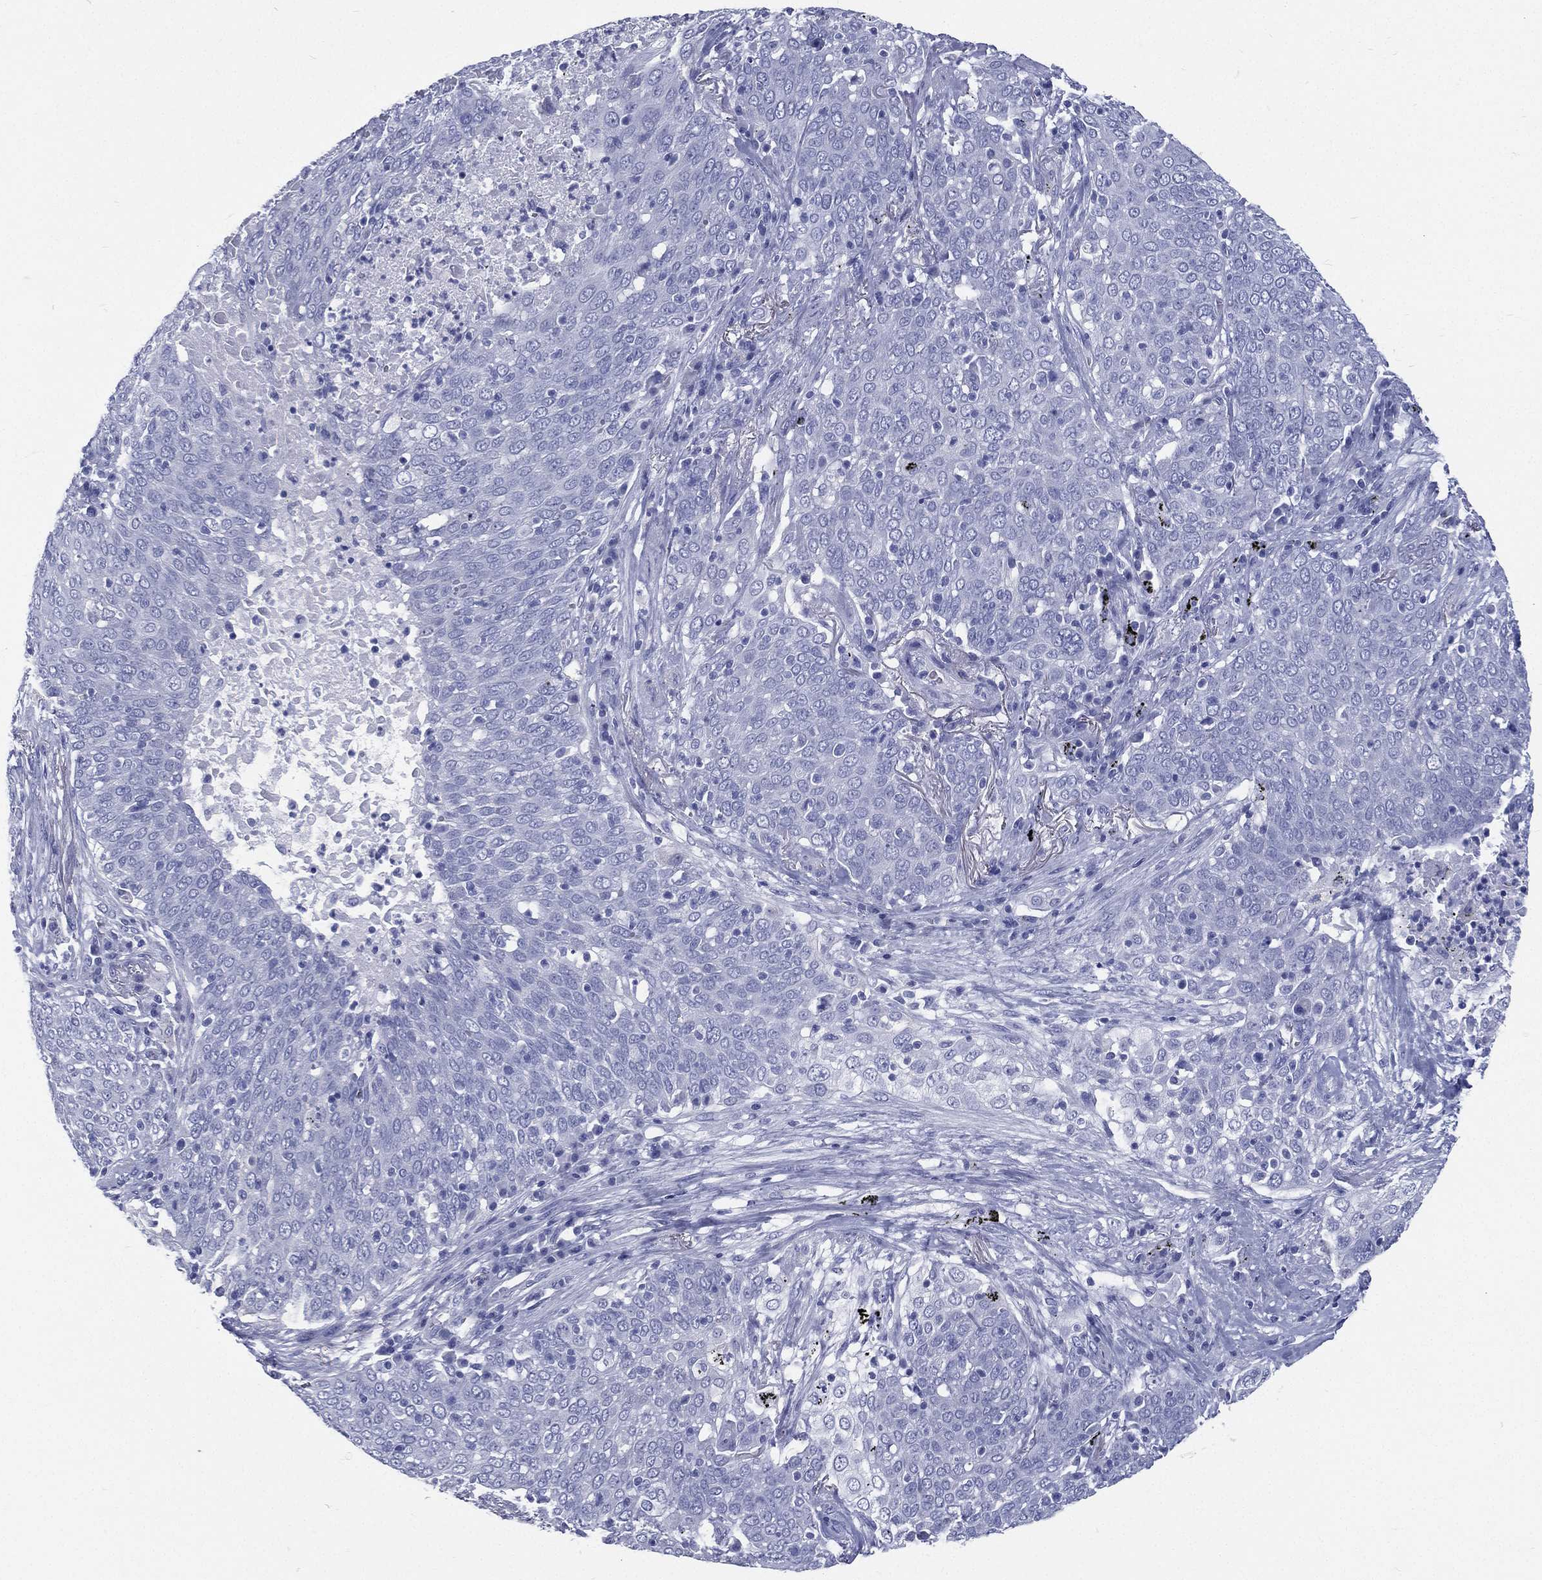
{"staining": {"intensity": "negative", "quantity": "none", "location": "none"}, "tissue": "lung cancer", "cell_type": "Tumor cells", "image_type": "cancer", "snomed": [{"axis": "morphology", "description": "Squamous cell carcinoma, NOS"}, {"axis": "topography", "description": "Lung"}], "caption": "Immunohistochemistry histopathology image of neoplastic tissue: human squamous cell carcinoma (lung) stained with DAB (3,3'-diaminobenzidine) reveals no significant protein positivity in tumor cells. (Stains: DAB (3,3'-diaminobenzidine) immunohistochemistry (IHC) with hematoxylin counter stain, Microscopy: brightfield microscopy at high magnification).", "gene": "RSPH4A", "patient": {"sex": "male", "age": 82}}